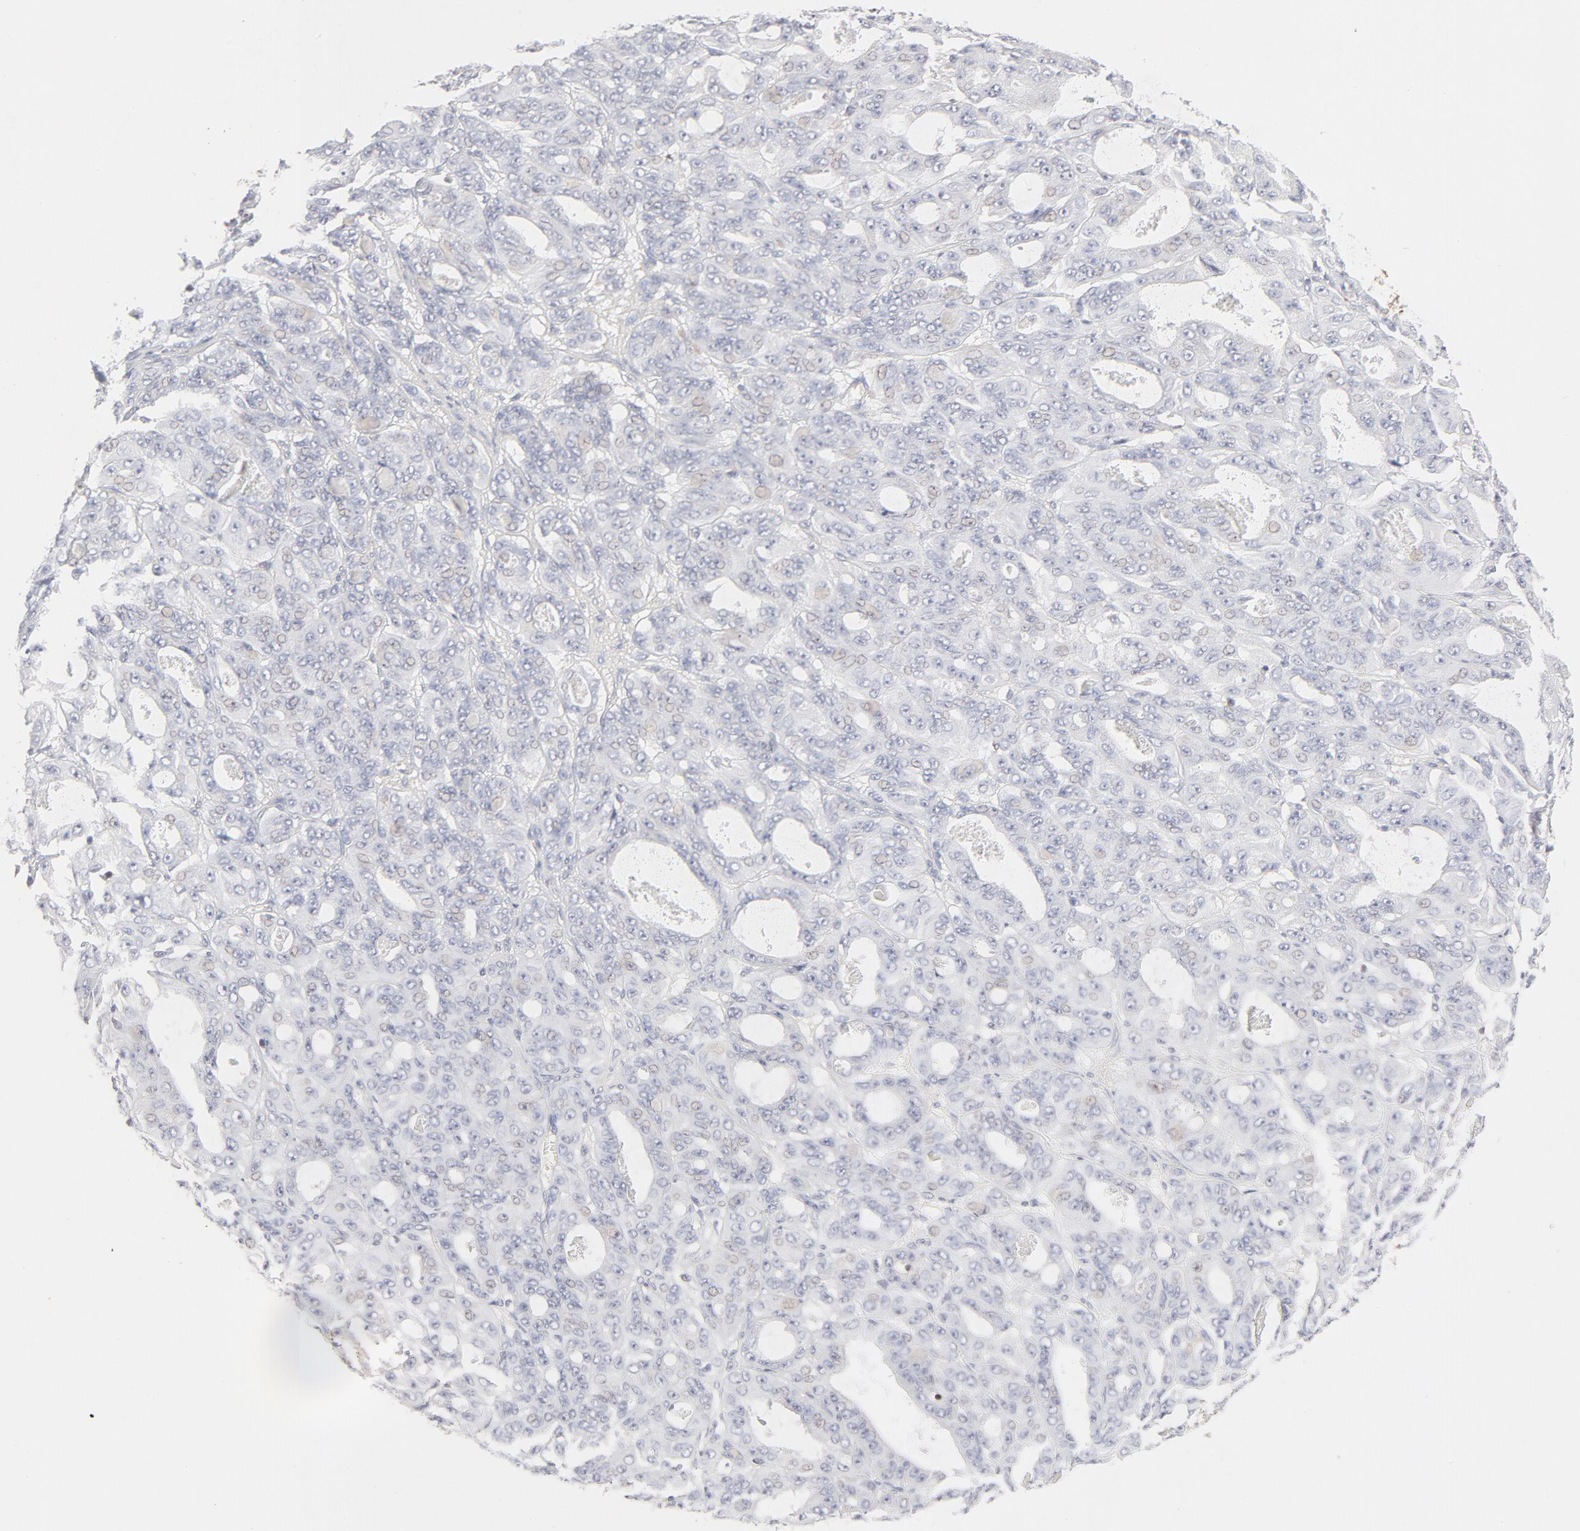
{"staining": {"intensity": "negative", "quantity": "none", "location": "none"}, "tissue": "ovarian cancer", "cell_type": "Tumor cells", "image_type": "cancer", "snomed": [{"axis": "morphology", "description": "Carcinoma, endometroid"}, {"axis": "topography", "description": "Ovary"}], "caption": "Immunohistochemical staining of ovarian endometroid carcinoma demonstrates no significant expression in tumor cells.", "gene": "CDK6", "patient": {"sex": "female", "age": 61}}